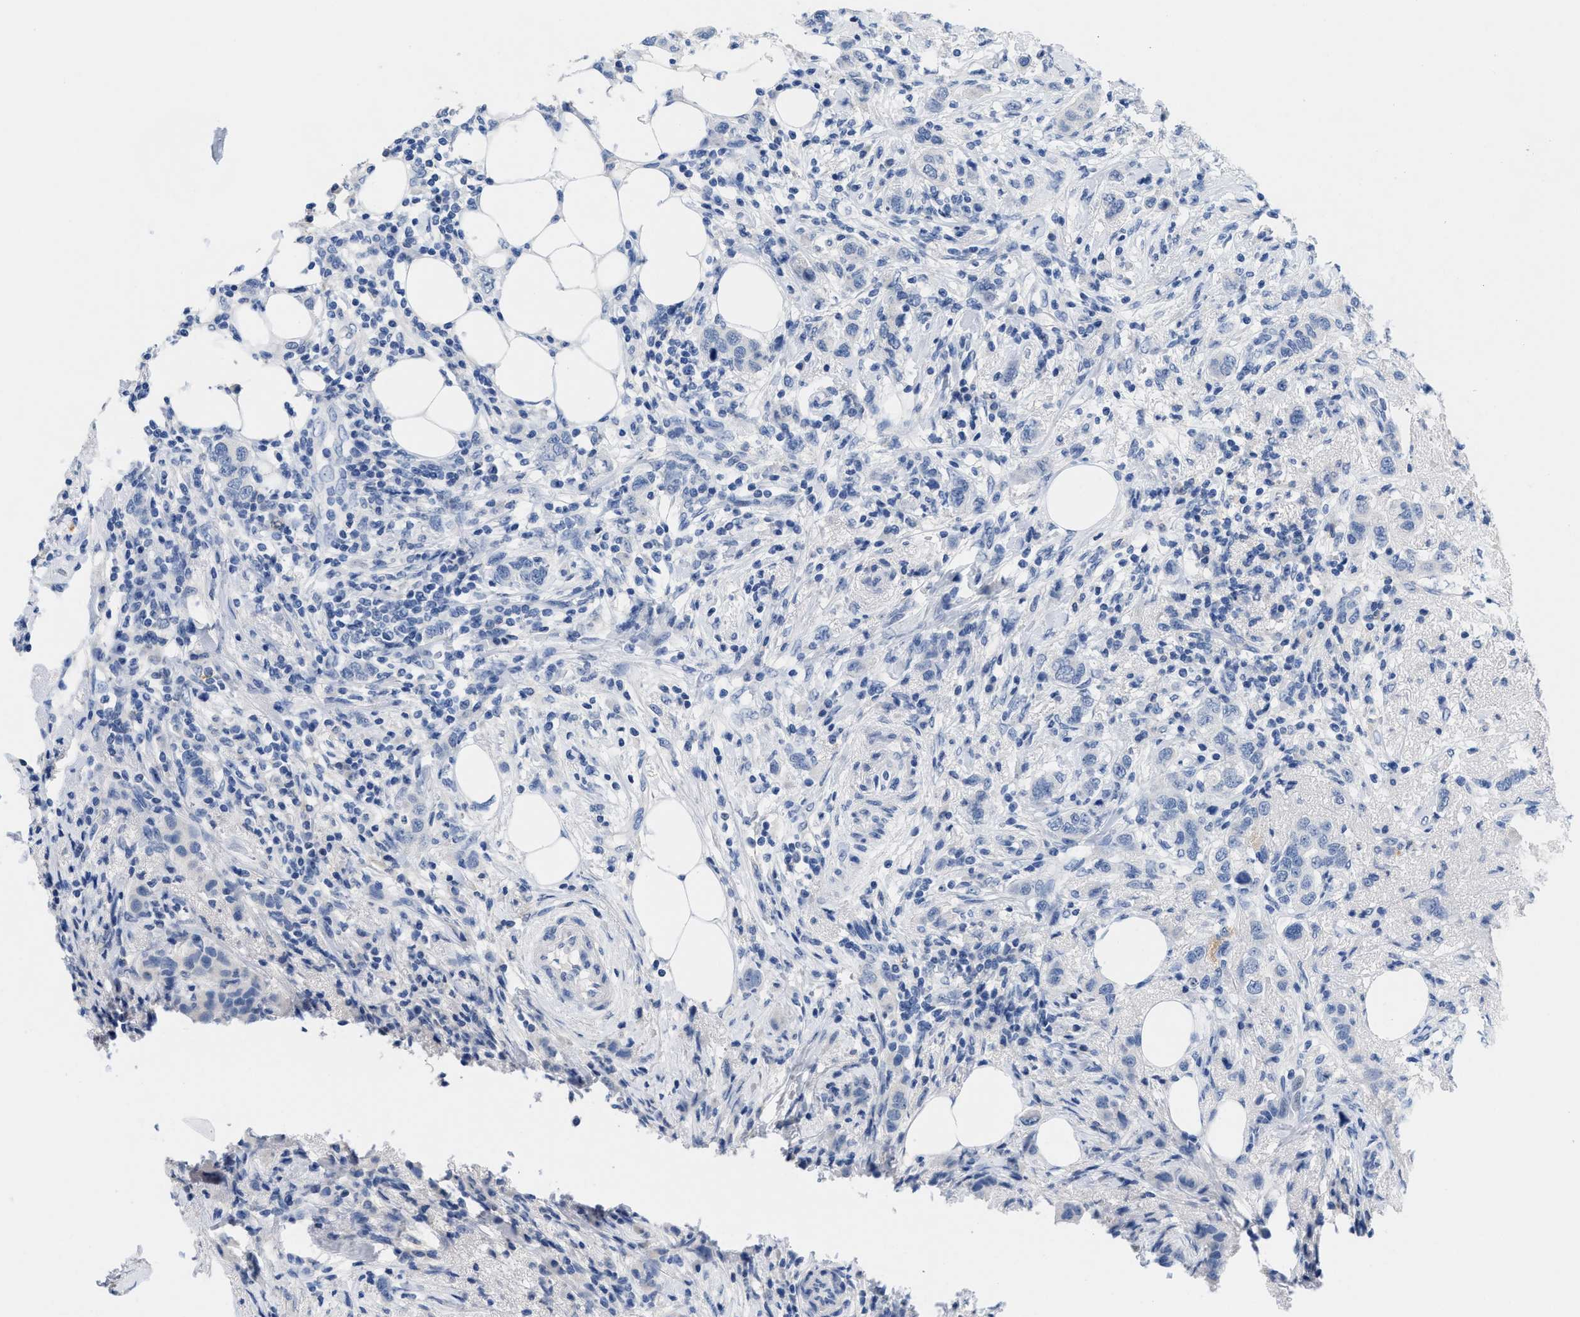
{"staining": {"intensity": "negative", "quantity": "none", "location": "none"}, "tissue": "breast cancer", "cell_type": "Tumor cells", "image_type": "cancer", "snomed": [{"axis": "morphology", "description": "Duct carcinoma"}, {"axis": "topography", "description": "Breast"}], "caption": "A photomicrograph of human intraductal carcinoma (breast) is negative for staining in tumor cells.", "gene": "CR1", "patient": {"sex": "female", "age": 50}}